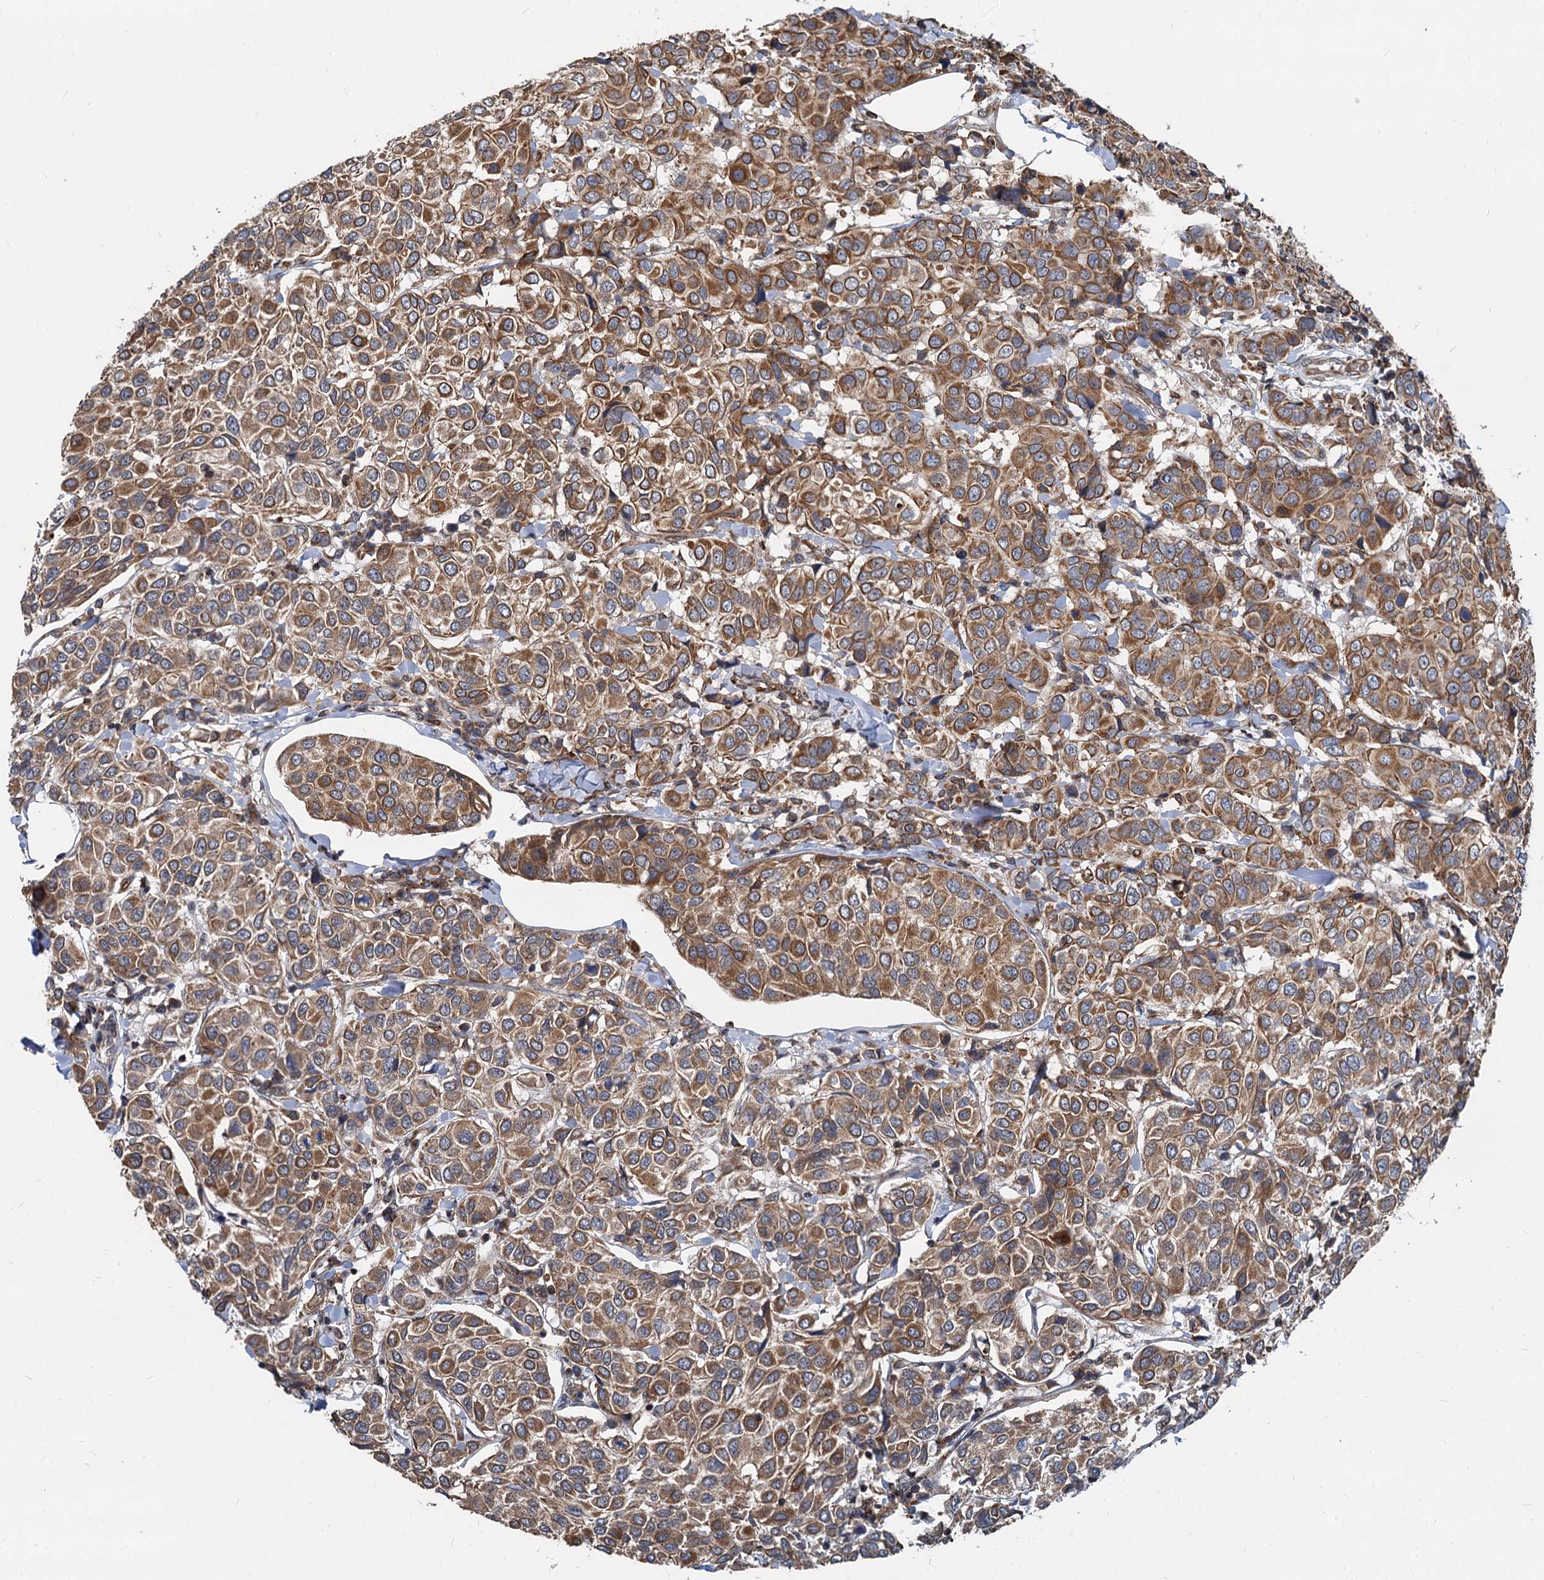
{"staining": {"intensity": "moderate", "quantity": ">75%", "location": "cytoplasmic/membranous"}, "tissue": "breast cancer", "cell_type": "Tumor cells", "image_type": "cancer", "snomed": [{"axis": "morphology", "description": "Duct carcinoma"}, {"axis": "topography", "description": "Breast"}], "caption": "Tumor cells display medium levels of moderate cytoplasmic/membranous positivity in about >75% of cells in infiltrating ductal carcinoma (breast).", "gene": "STIM1", "patient": {"sex": "female", "age": 55}}